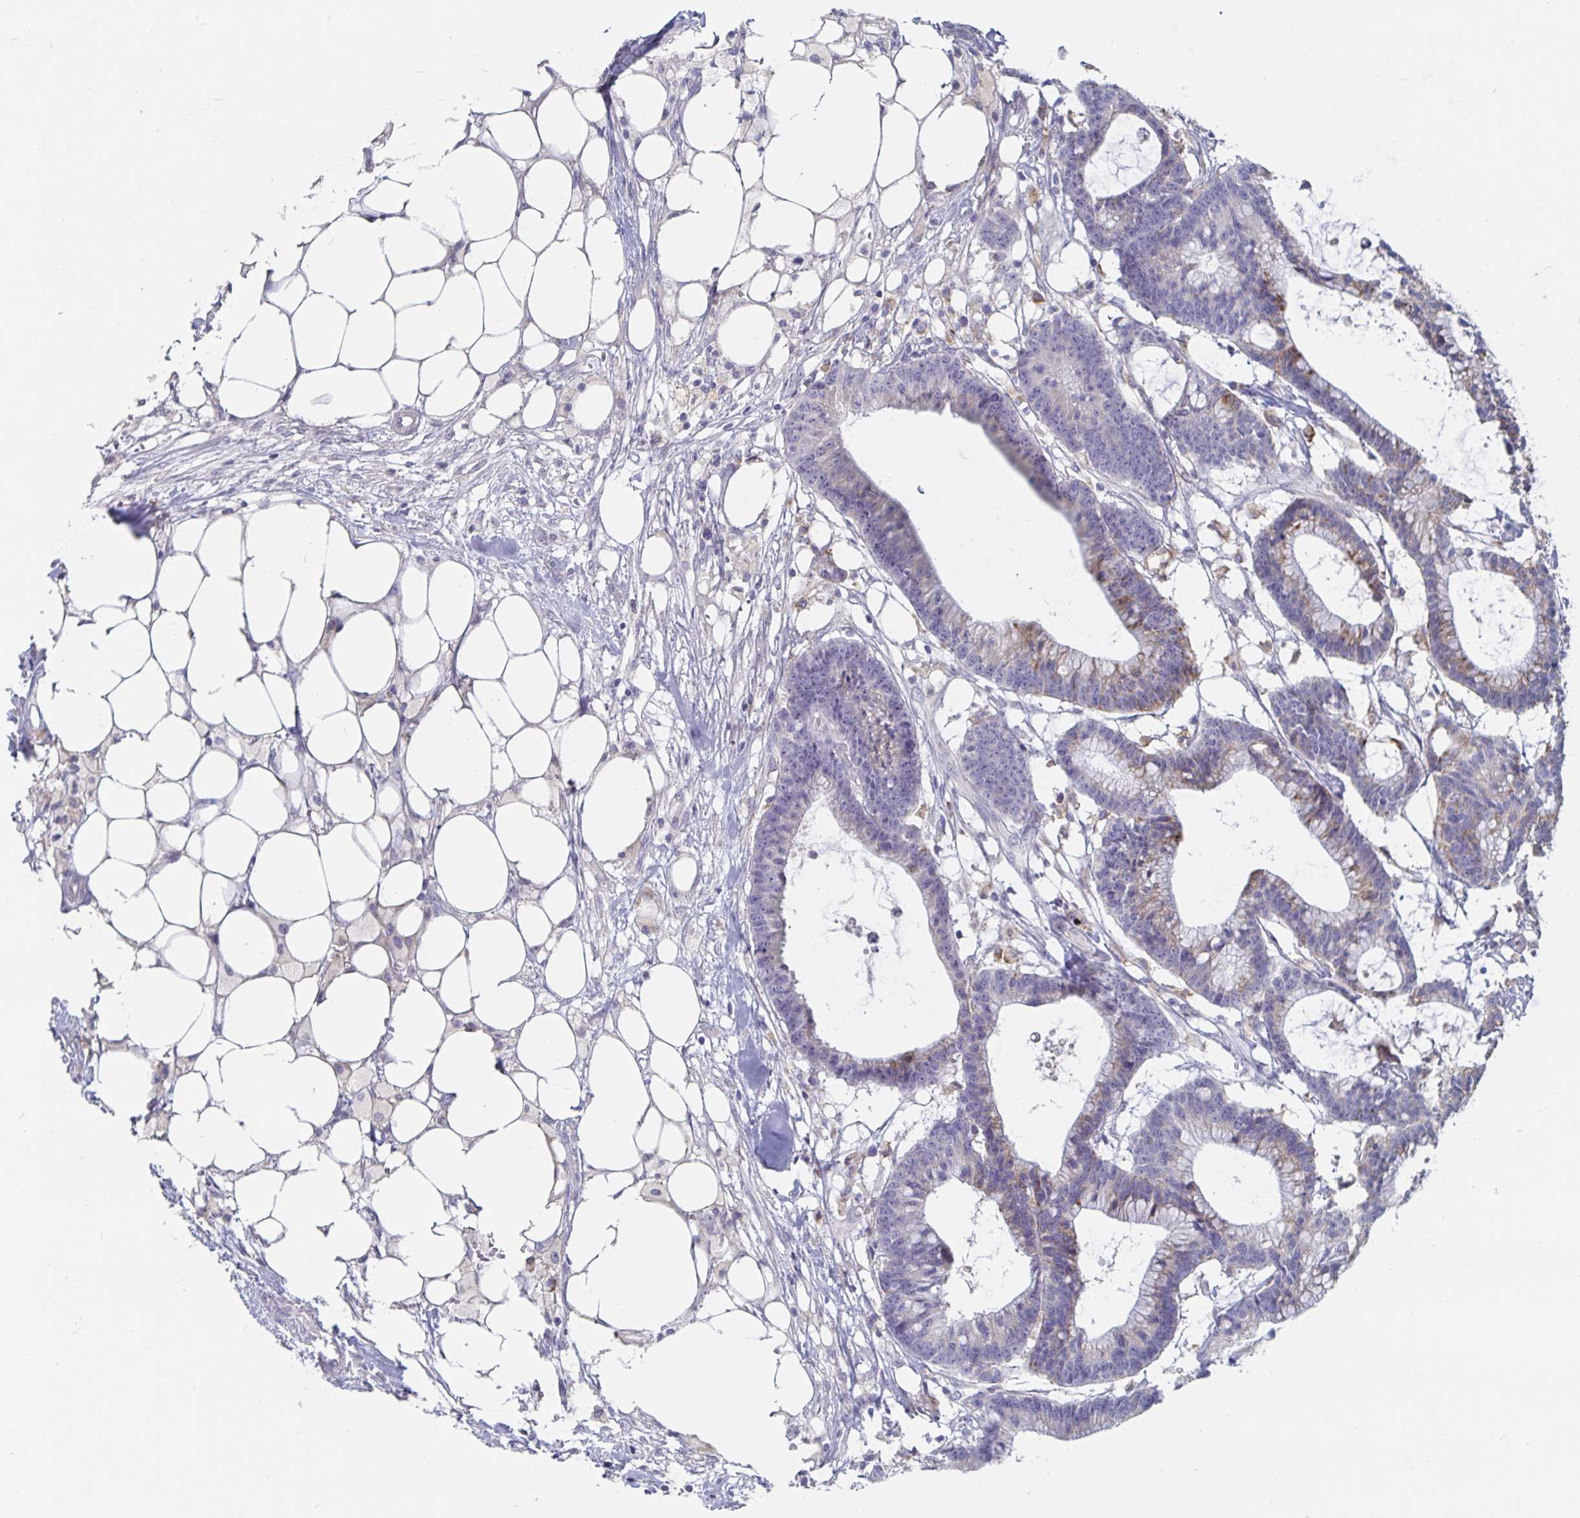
{"staining": {"intensity": "weak", "quantity": "<25%", "location": "cytoplasmic/membranous"}, "tissue": "colorectal cancer", "cell_type": "Tumor cells", "image_type": "cancer", "snomed": [{"axis": "morphology", "description": "Adenocarcinoma, NOS"}, {"axis": "topography", "description": "Colon"}], "caption": "The micrograph reveals no staining of tumor cells in colorectal cancer.", "gene": "SPPL3", "patient": {"sex": "female", "age": 78}}